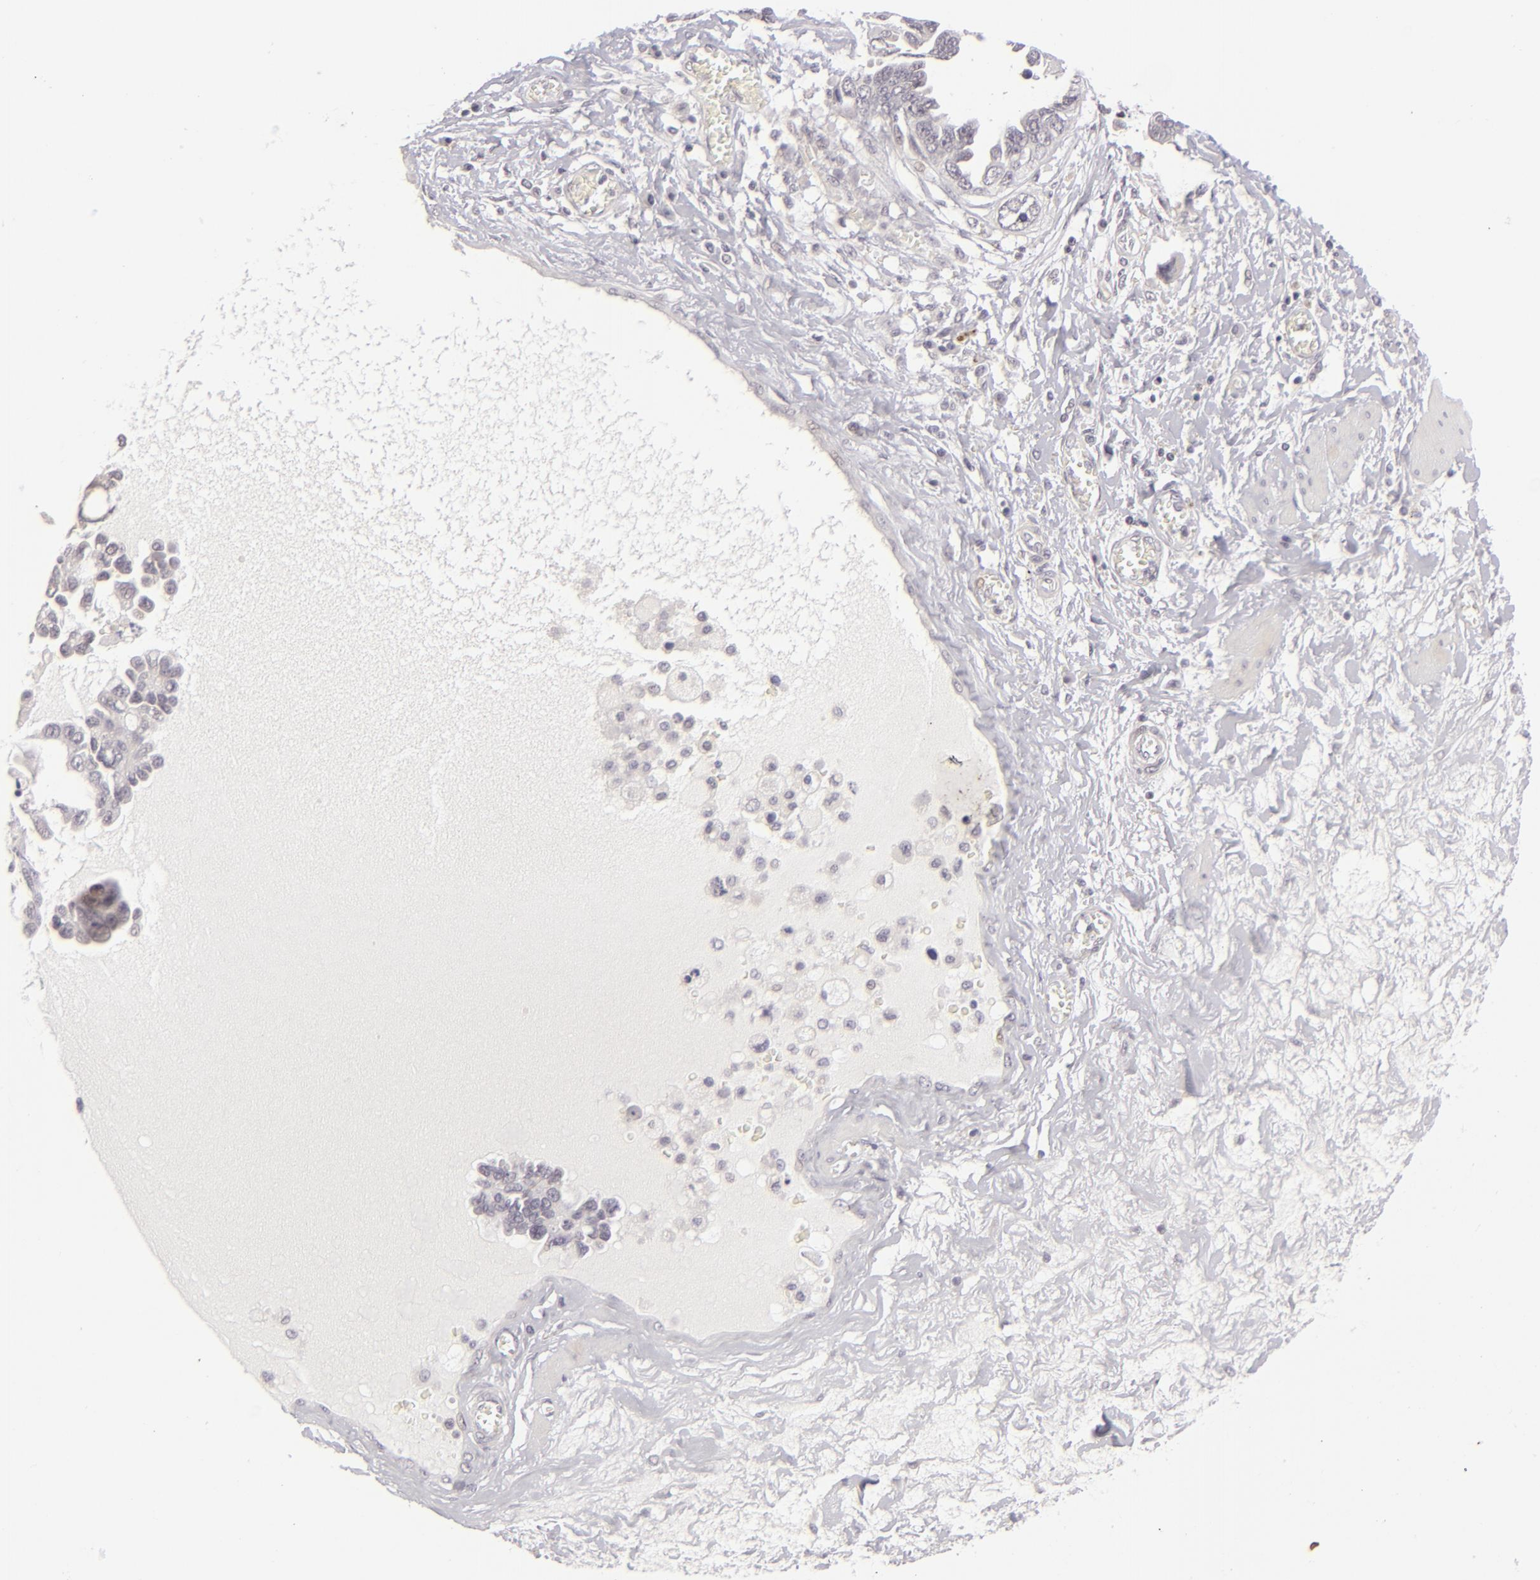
{"staining": {"intensity": "negative", "quantity": "none", "location": "none"}, "tissue": "ovarian cancer", "cell_type": "Tumor cells", "image_type": "cancer", "snomed": [{"axis": "morphology", "description": "Cystadenocarcinoma, serous, NOS"}, {"axis": "topography", "description": "Ovary"}], "caption": "The micrograph exhibits no staining of tumor cells in ovarian cancer (serous cystadenocarcinoma).", "gene": "DLG3", "patient": {"sex": "female", "age": 63}}